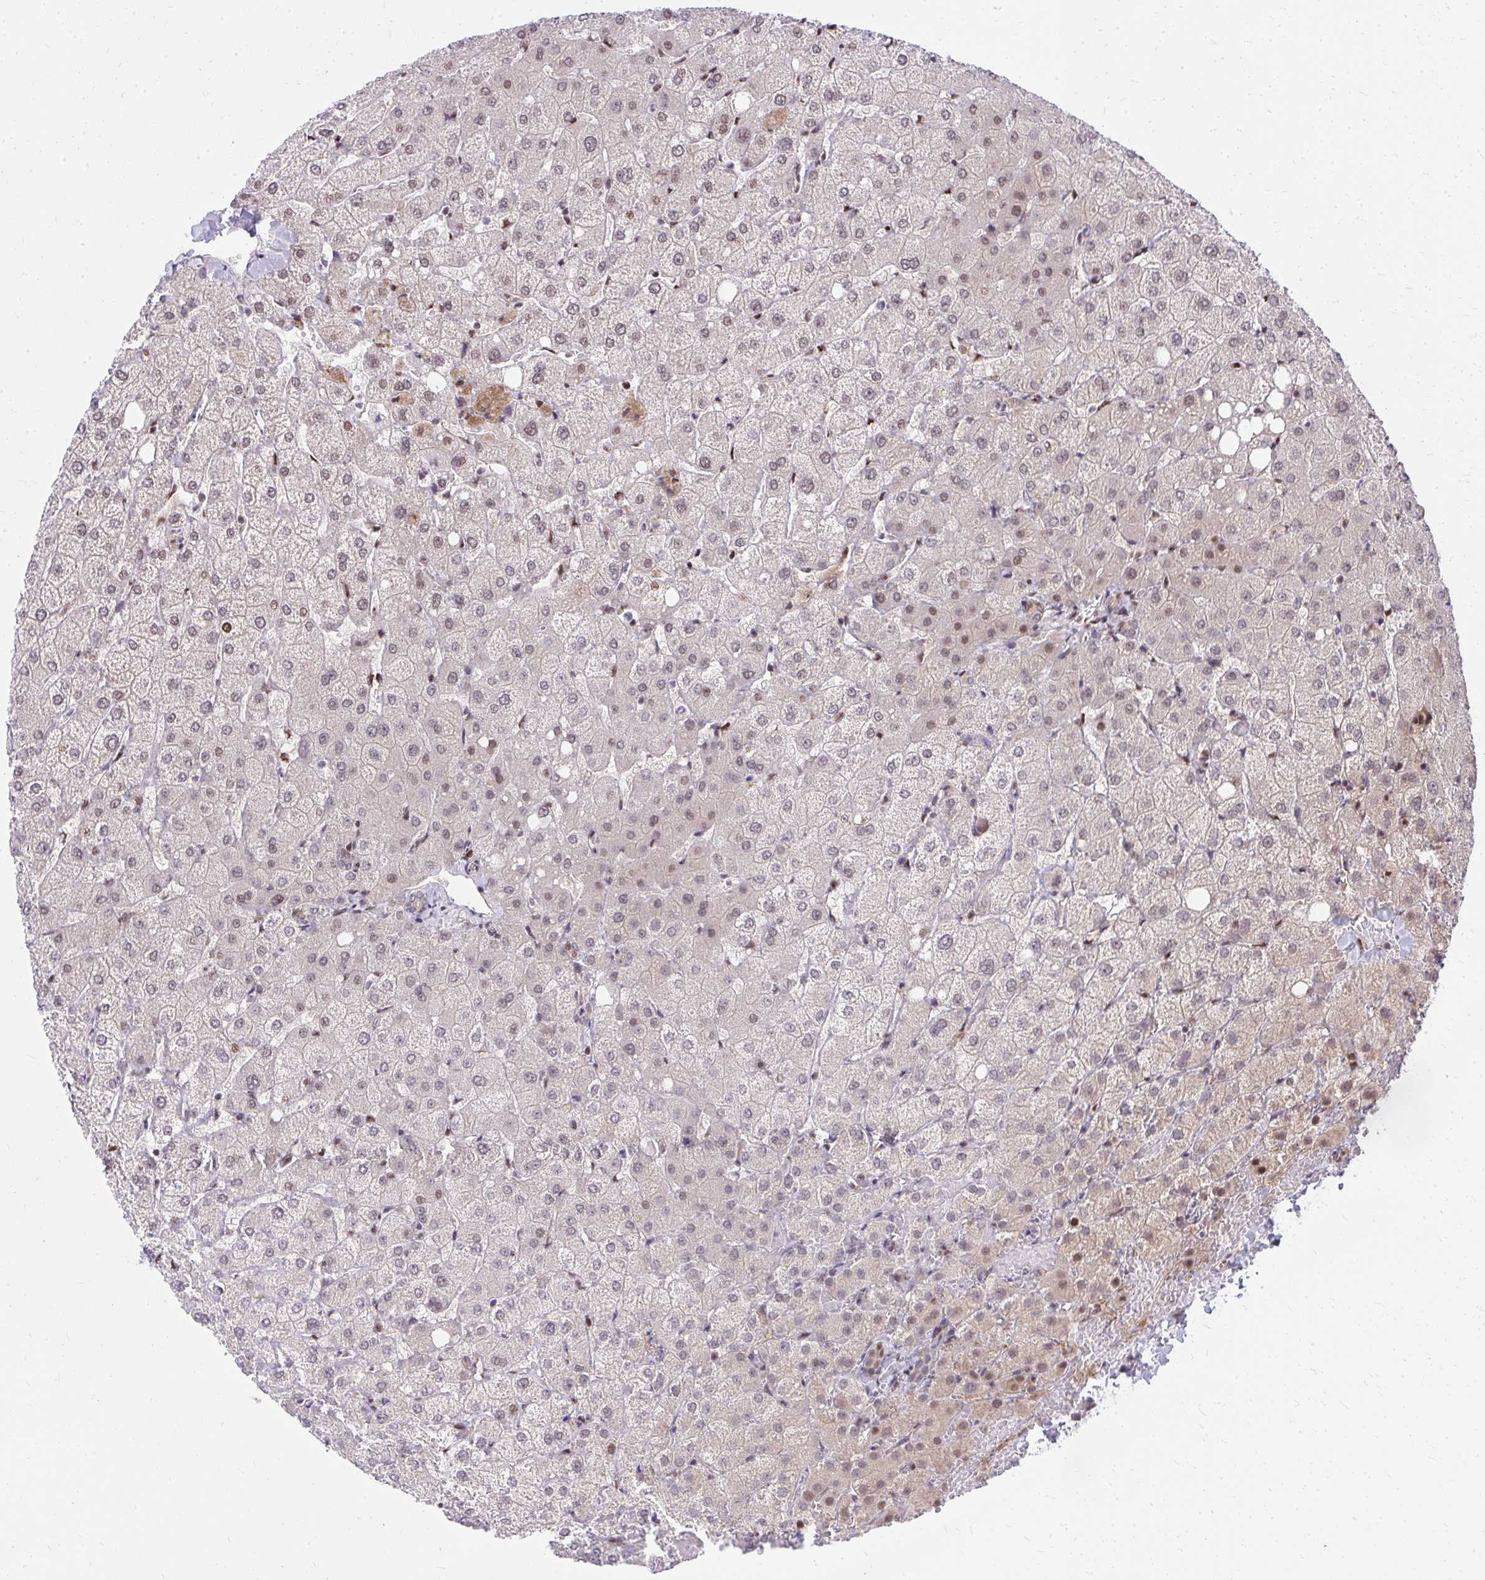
{"staining": {"intensity": "negative", "quantity": "none", "location": "none"}, "tissue": "liver", "cell_type": "Cholangiocytes", "image_type": "normal", "snomed": [{"axis": "morphology", "description": "Normal tissue, NOS"}, {"axis": "topography", "description": "Liver"}], "caption": "A high-resolution histopathology image shows immunohistochemistry staining of normal liver, which displays no significant staining in cholangiocytes. The staining was performed using DAB to visualize the protein expression in brown, while the nuclei were stained in blue with hematoxylin (Magnification: 20x).", "gene": "PIGY", "patient": {"sex": "female", "age": 54}}